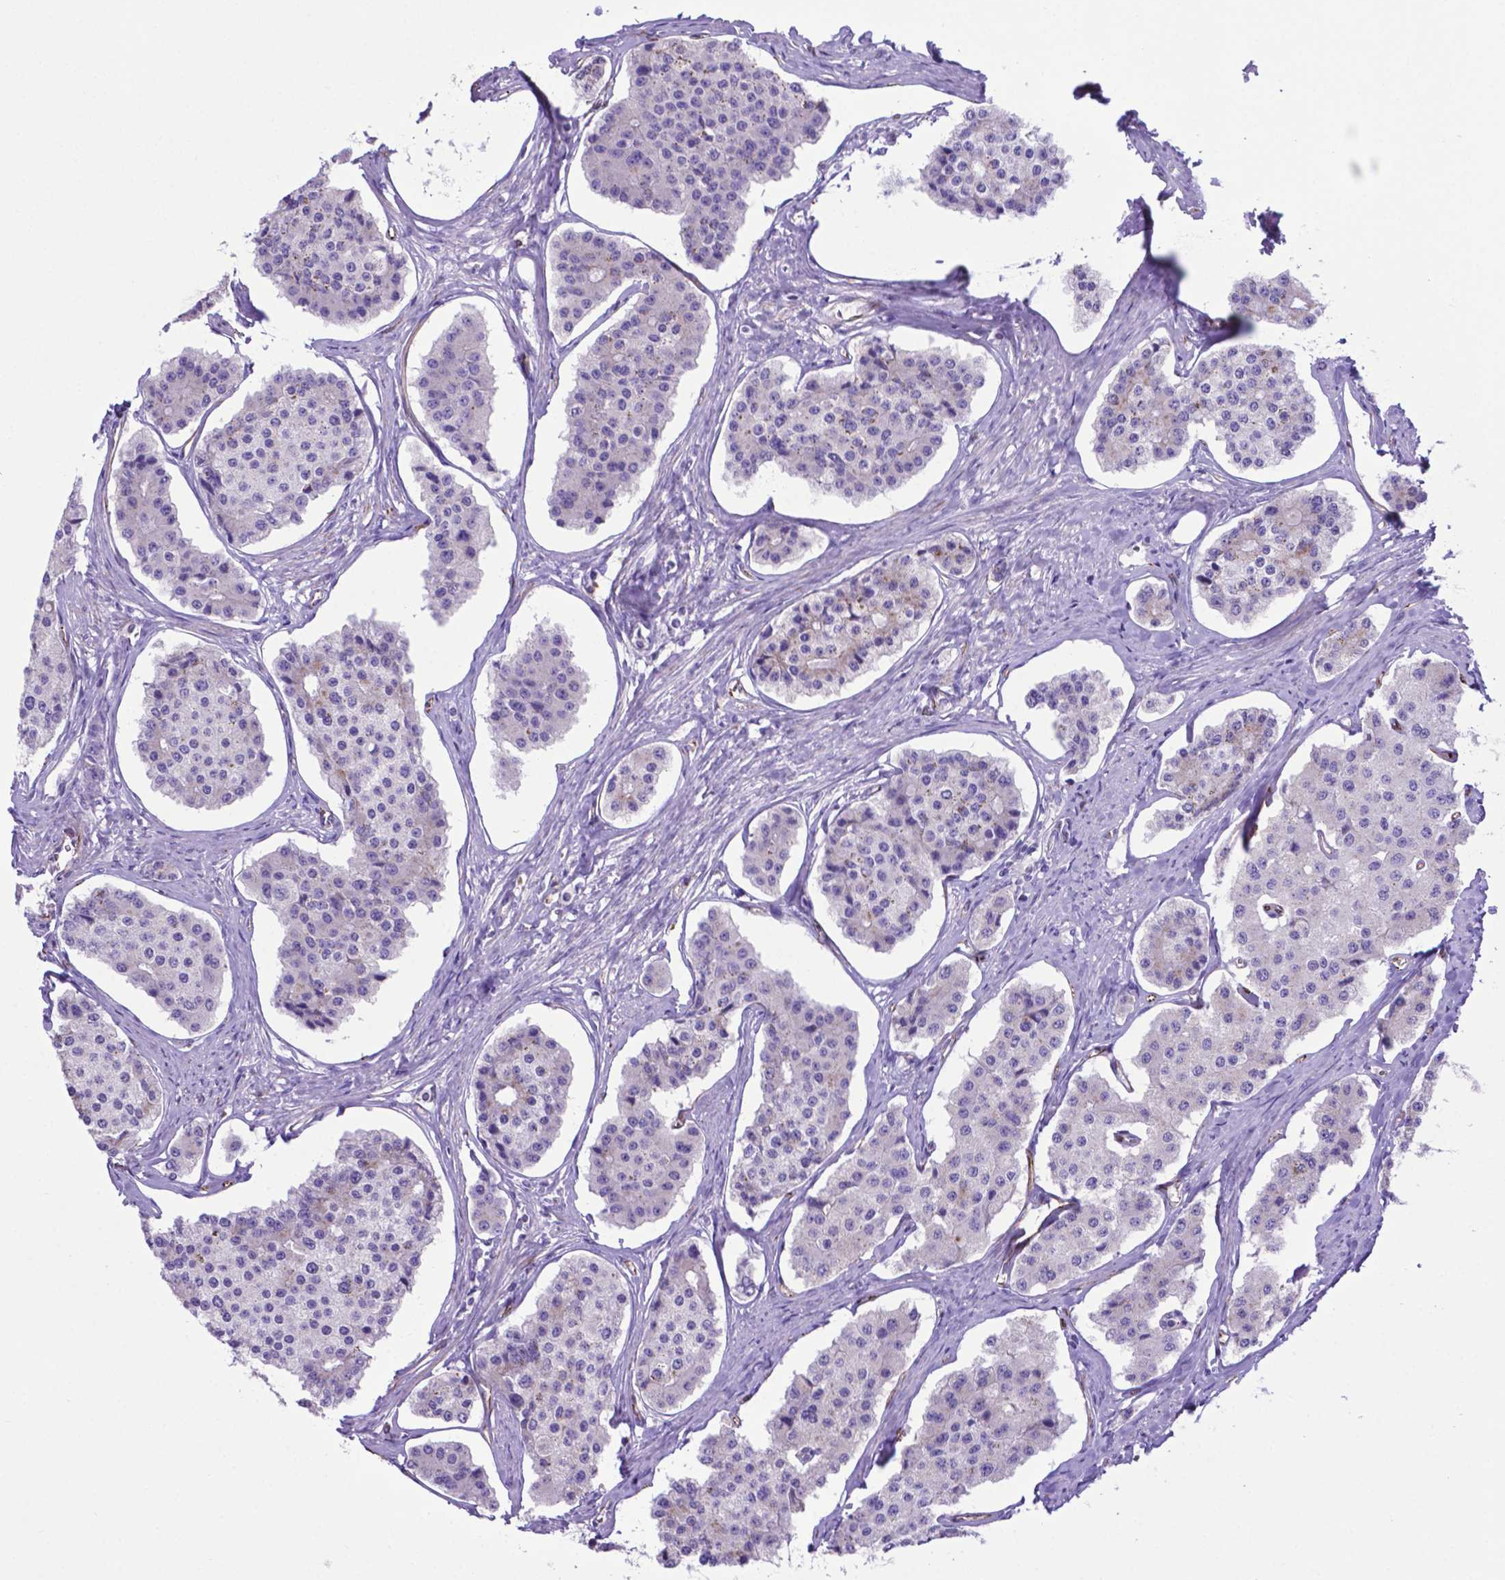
{"staining": {"intensity": "negative", "quantity": "none", "location": "none"}, "tissue": "carcinoid", "cell_type": "Tumor cells", "image_type": "cancer", "snomed": [{"axis": "morphology", "description": "Carcinoid, malignant, NOS"}, {"axis": "topography", "description": "Small intestine"}], "caption": "This photomicrograph is of malignant carcinoid stained with immunohistochemistry to label a protein in brown with the nuclei are counter-stained blue. There is no expression in tumor cells.", "gene": "LZTR1", "patient": {"sex": "female", "age": 65}}